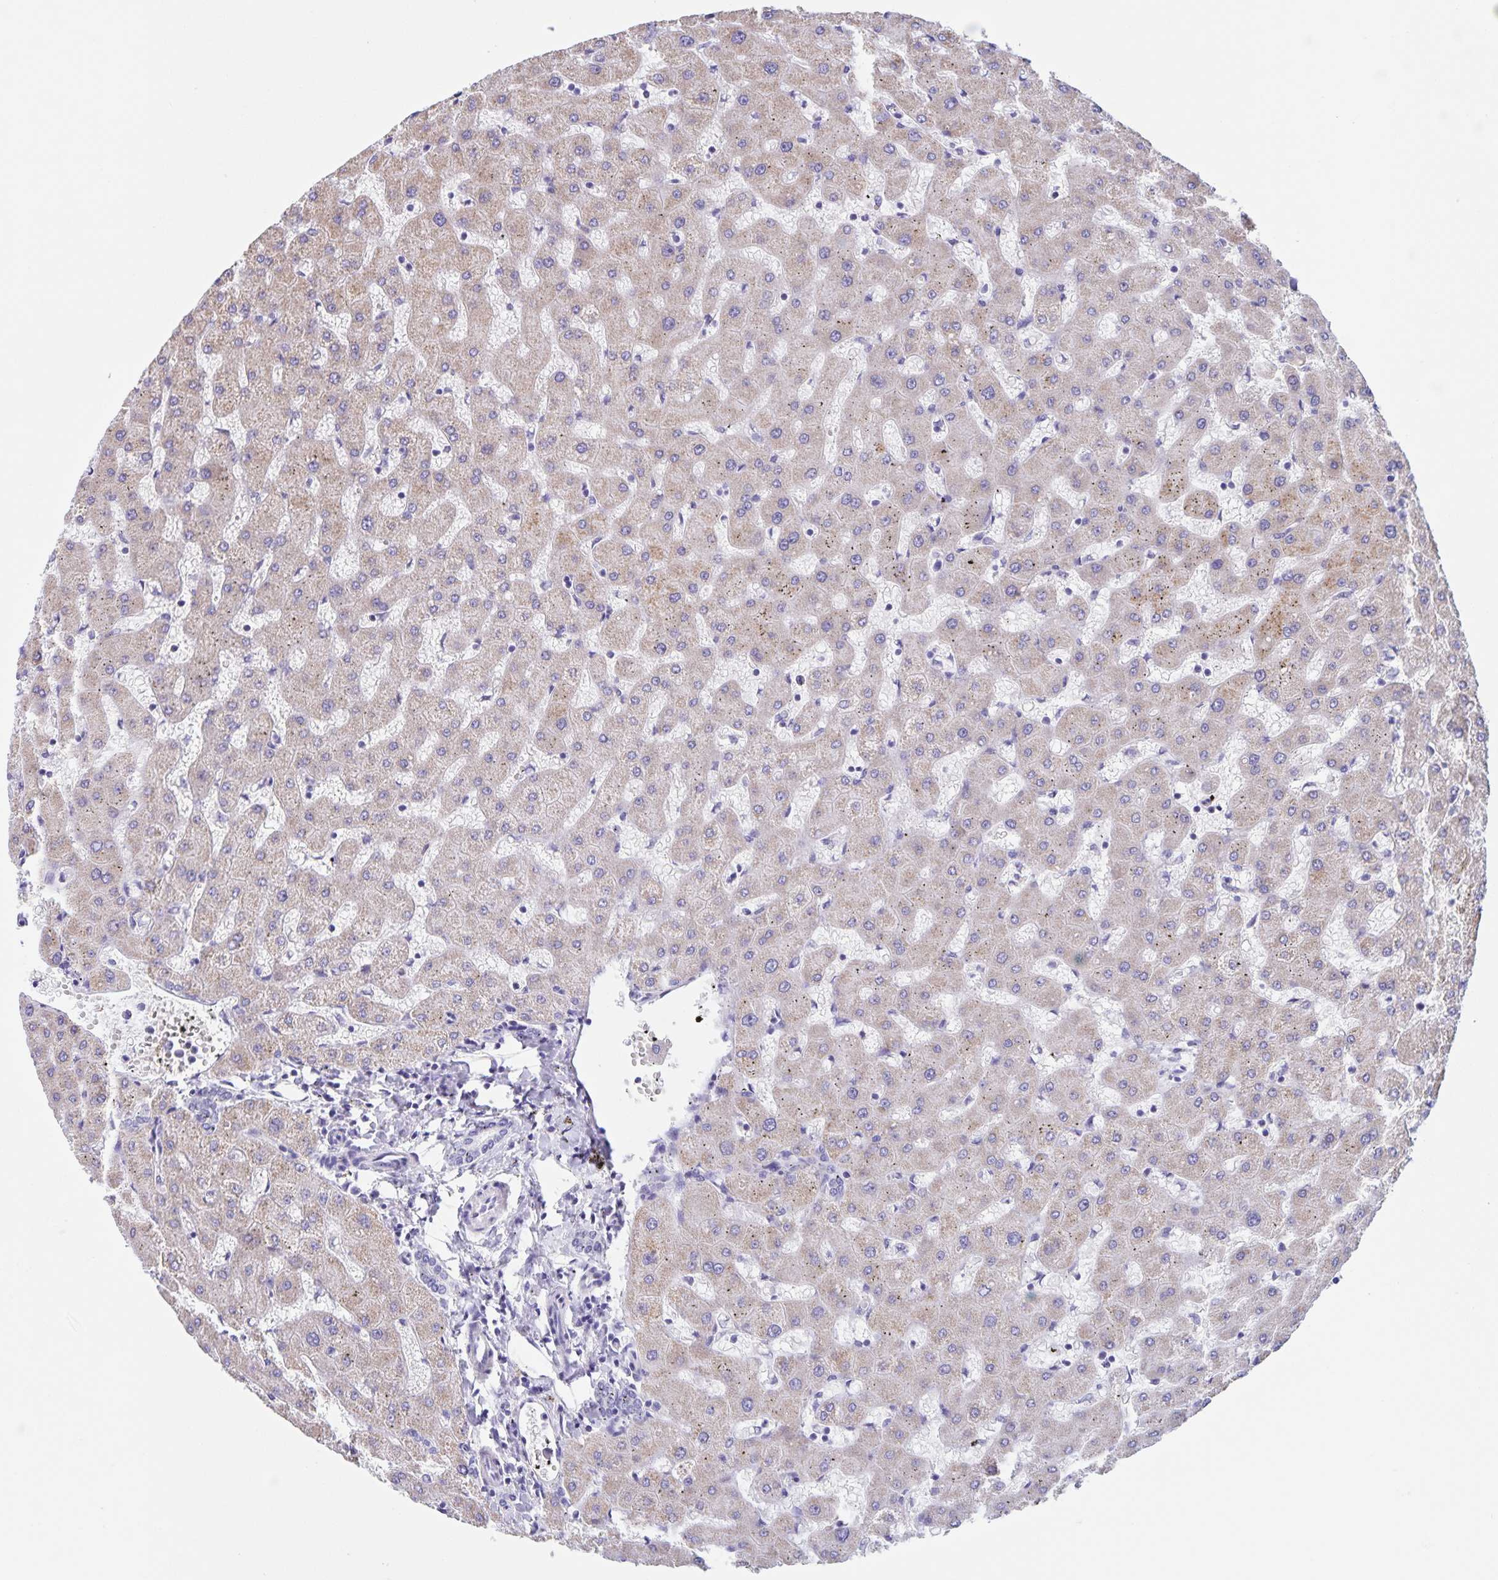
{"staining": {"intensity": "negative", "quantity": "none", "location": "none"}, "tissue": "liver", "cell_type": "Cholangiocytes", "image_type": "normal", "snomed": [{"axis": "morphology", "description": "Normal tissue, NOS"}, {"axis": "topography", "description": "Liver"}], "caption": "An IHC histopathology image of normal liver is shown. There is no staining in cholangiocytes of liver. (Brightfield microscopy of DAB immunohistochemistry (IHC) at high magnification).", "gene": "DMGDH", "patient": {"sex": "female", "age": 63}}